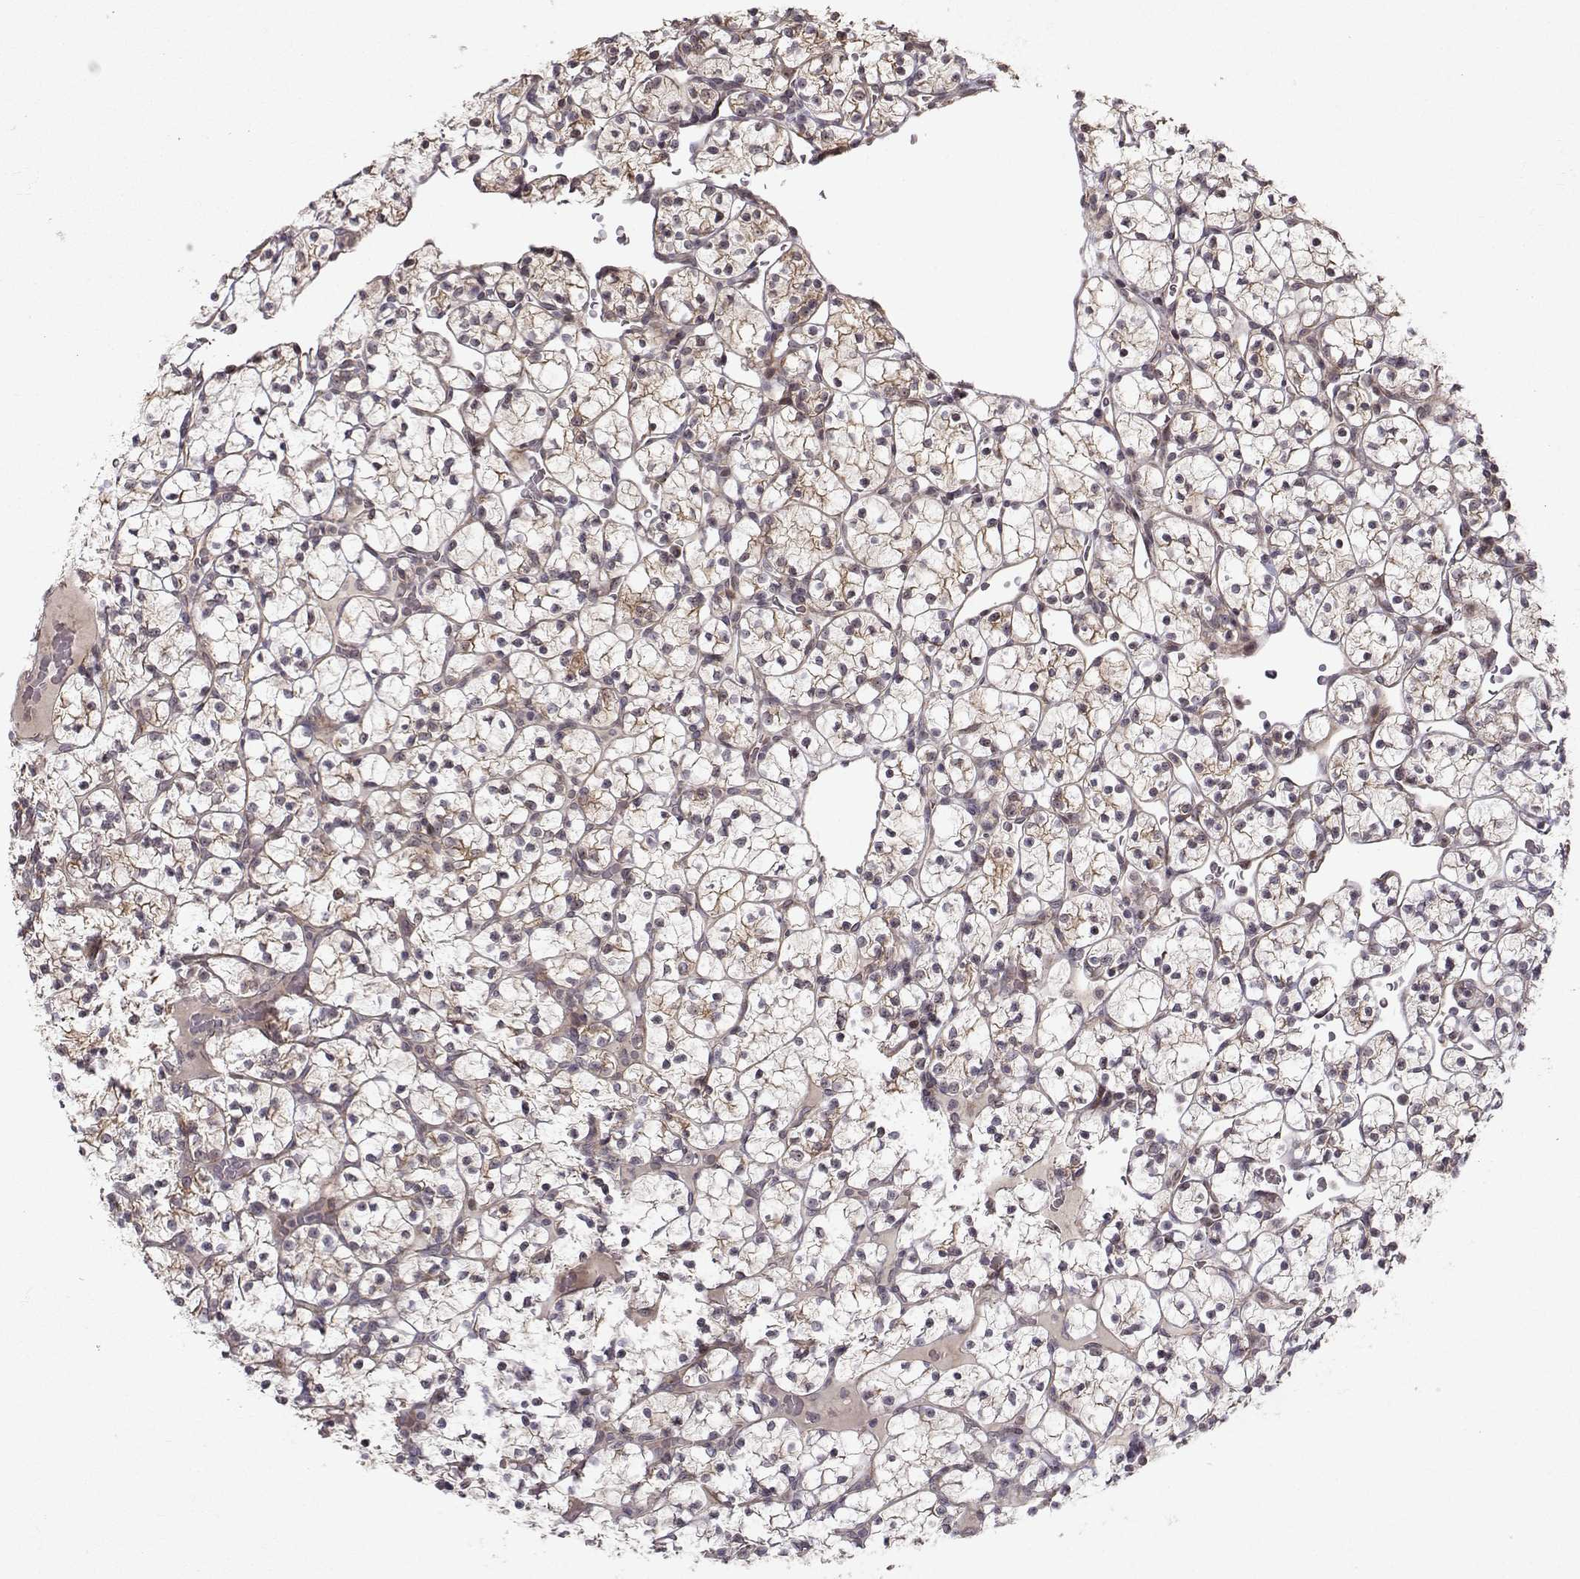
{"staining": {"intensity": "moderate", "quantity": "<25%", "location": "cytoplasmic/membranous"}, "tissue": "renal cancer", "cell_type": "Tumor cells", "image_type": "cancer", "snomed": [{"axis": "morphology", "description": "Adenocarcinoma, NOS"}, {"axis": "topography", "description": "Kidney"}], "caption": "Immunohistochemical staining of human adenocarcinoma (renal) reveals low levels of moderate cytoplasmic/membranous expression in about <25% of tumor cells.", "gene": "APC", "patient": {"sex": "female", "age": 89}}